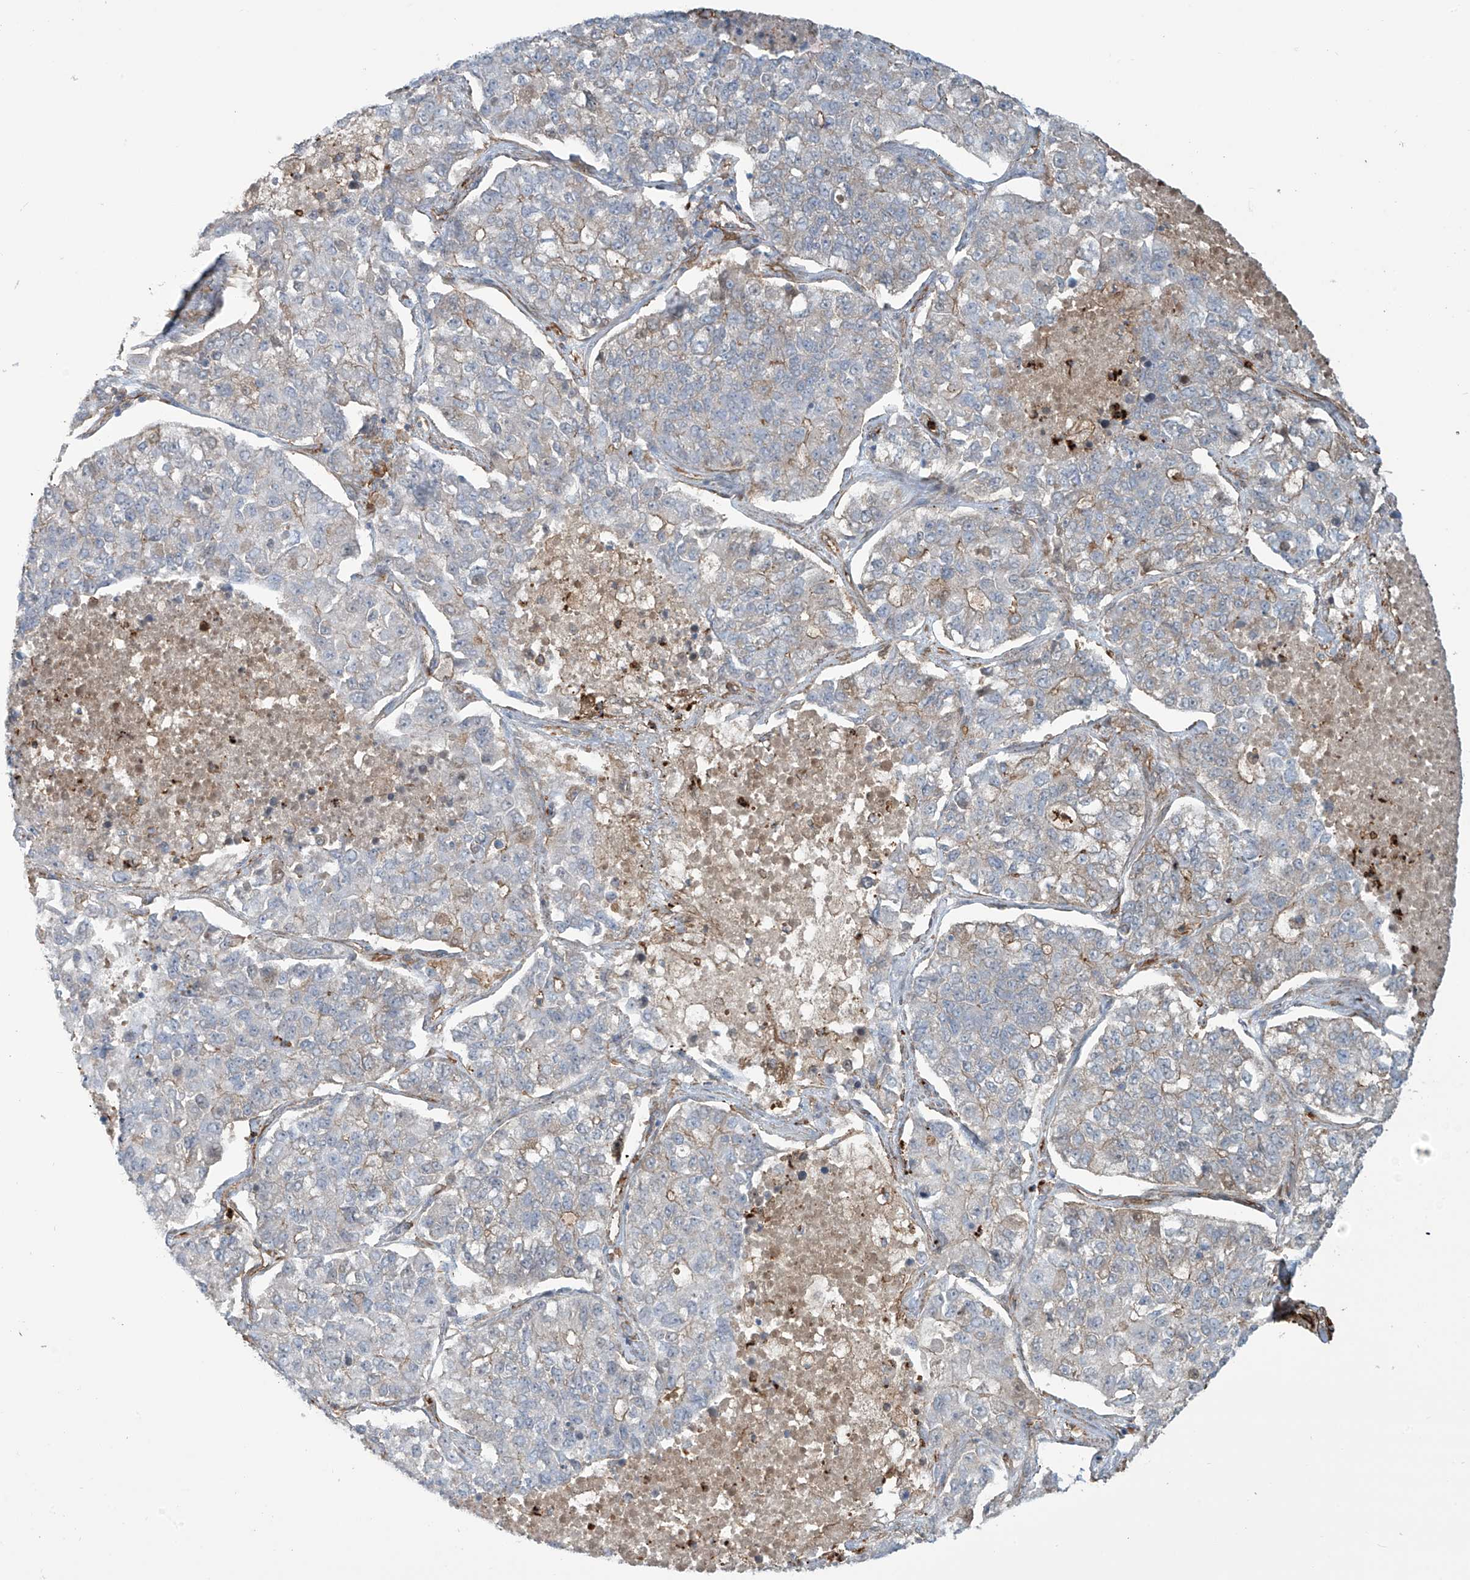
{"staining": {"intensity": "weak", "quantity": "<25%", "location": "cytoplasmic/membranous"}, "tissue": "lung cancer", "cell_type": "Tumor cells", "image_type": "cancer", "snomed": [{"axis": "morphology", "description": "Adenocarcinoma, NOS"}, {"axis": "topography", "description": "Lung"}], "caption": "Immunohistochemistry (IHC) micrograph of neoplastic tissue: human adenocarcinoma (lung) stained with DAB (3,3'-diaminobenzidine) reveals no significant protein positivity in tumor cells. (DAB (3,3'-diaminobenzidine) immunohistochemistry (IHC) visualized using brightfield microscopy, high magnification).", "gene": "SLC9A2", "patient": {"sex": "male", "age": 49}}